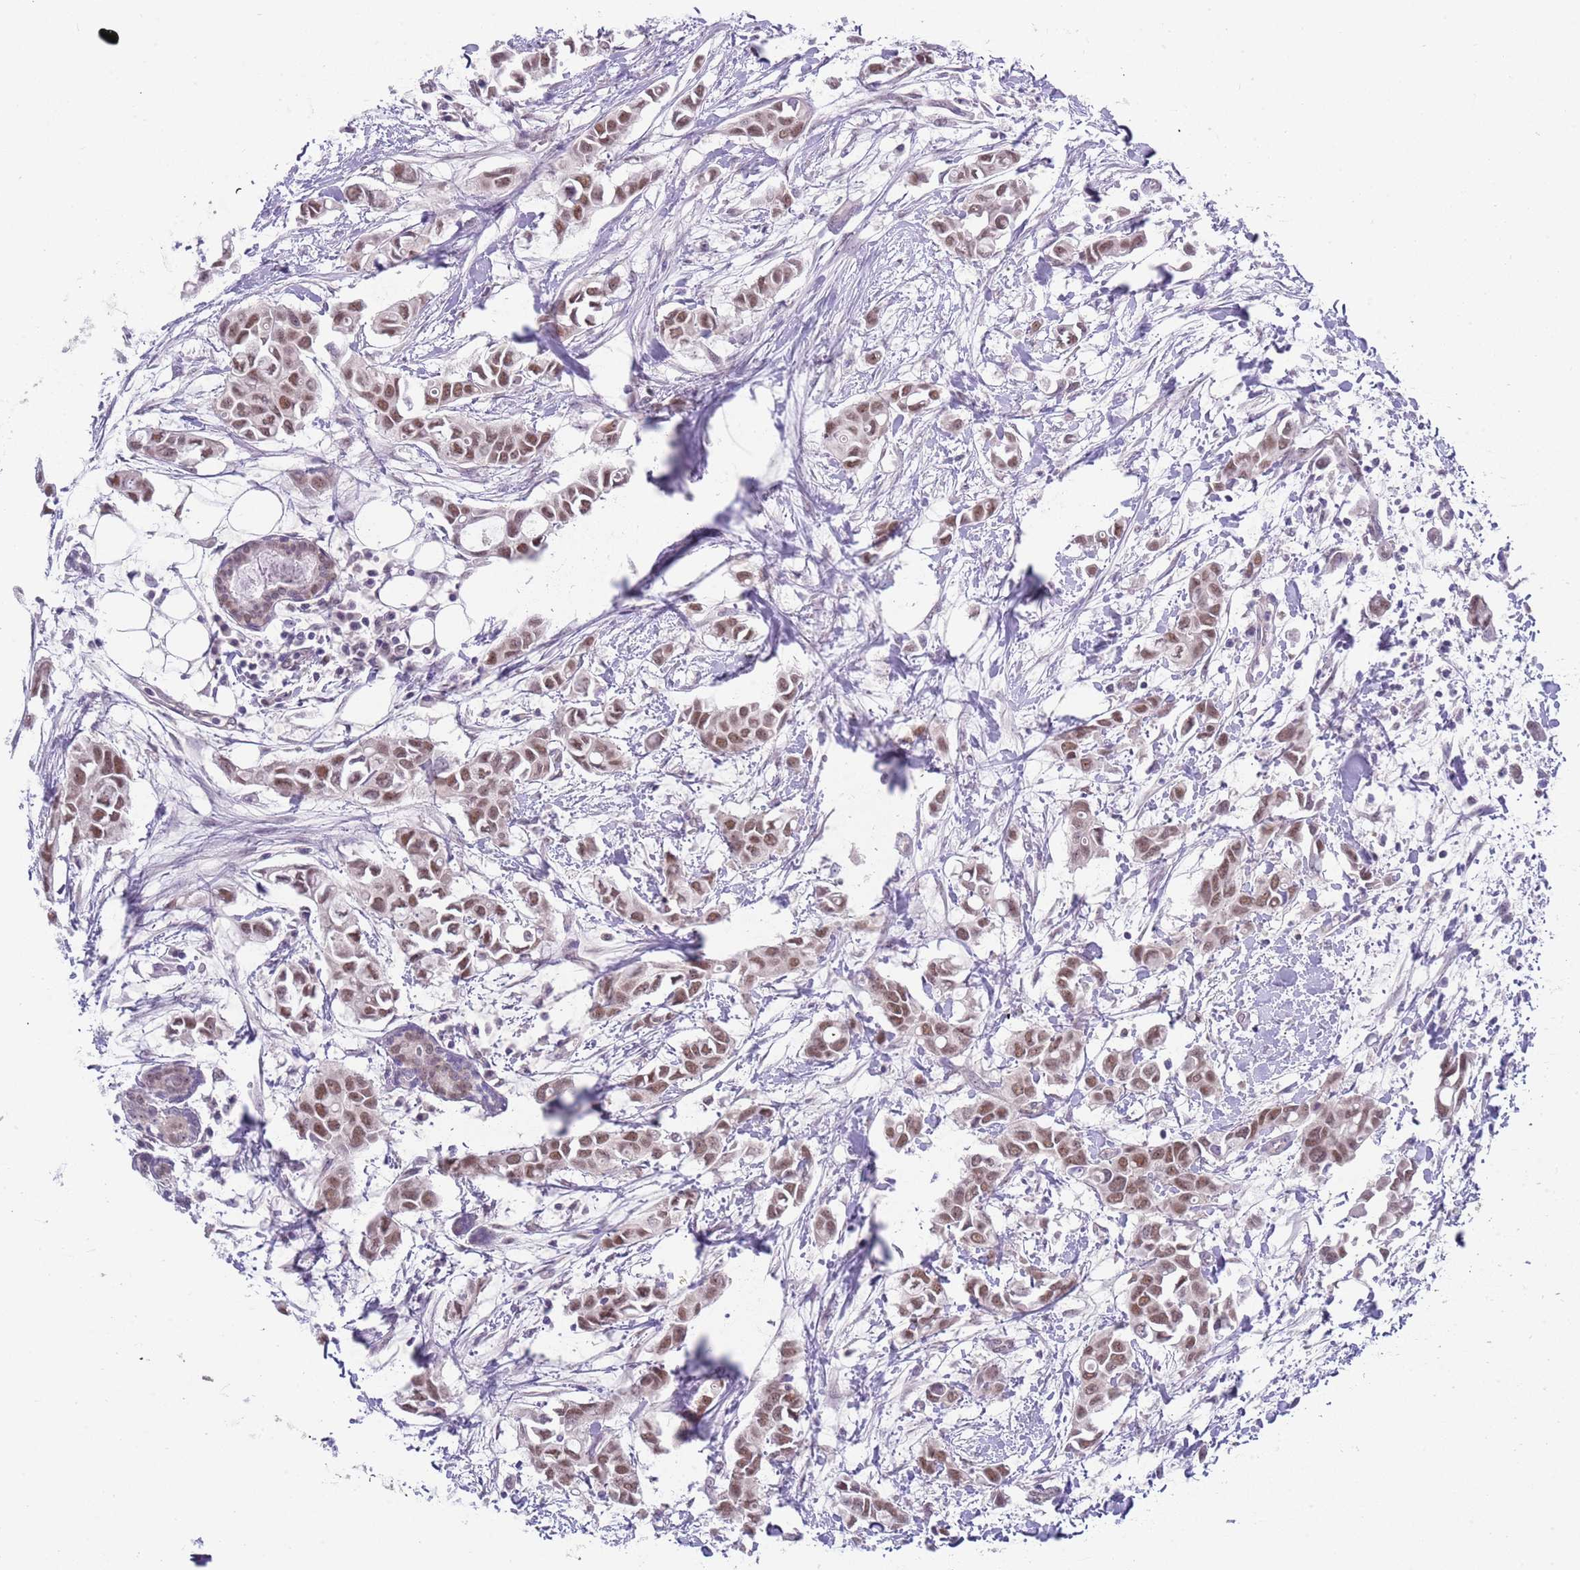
{"staining": {"intensity": "moderate", "quantity": ">75%", "location": "nuclear"}, "tissue": "breast cancer", "cell_type": "Tumor cells", "image_type": "cancer", "snomed": [{"axis": "morphology", "description": "Duct carcinoma"}, {"axis": "topography", "description": "Breast"}], "caption": "A high-resolution image shows immunohistochemistry (IHC) staining of infiltrating ductal carcinoma (breast), which demonstrates moderate nuclear positivity in about >75% of tumor cells.", "gene": "SEPHS2", "patient": {"sex": "female", "age": 41}}